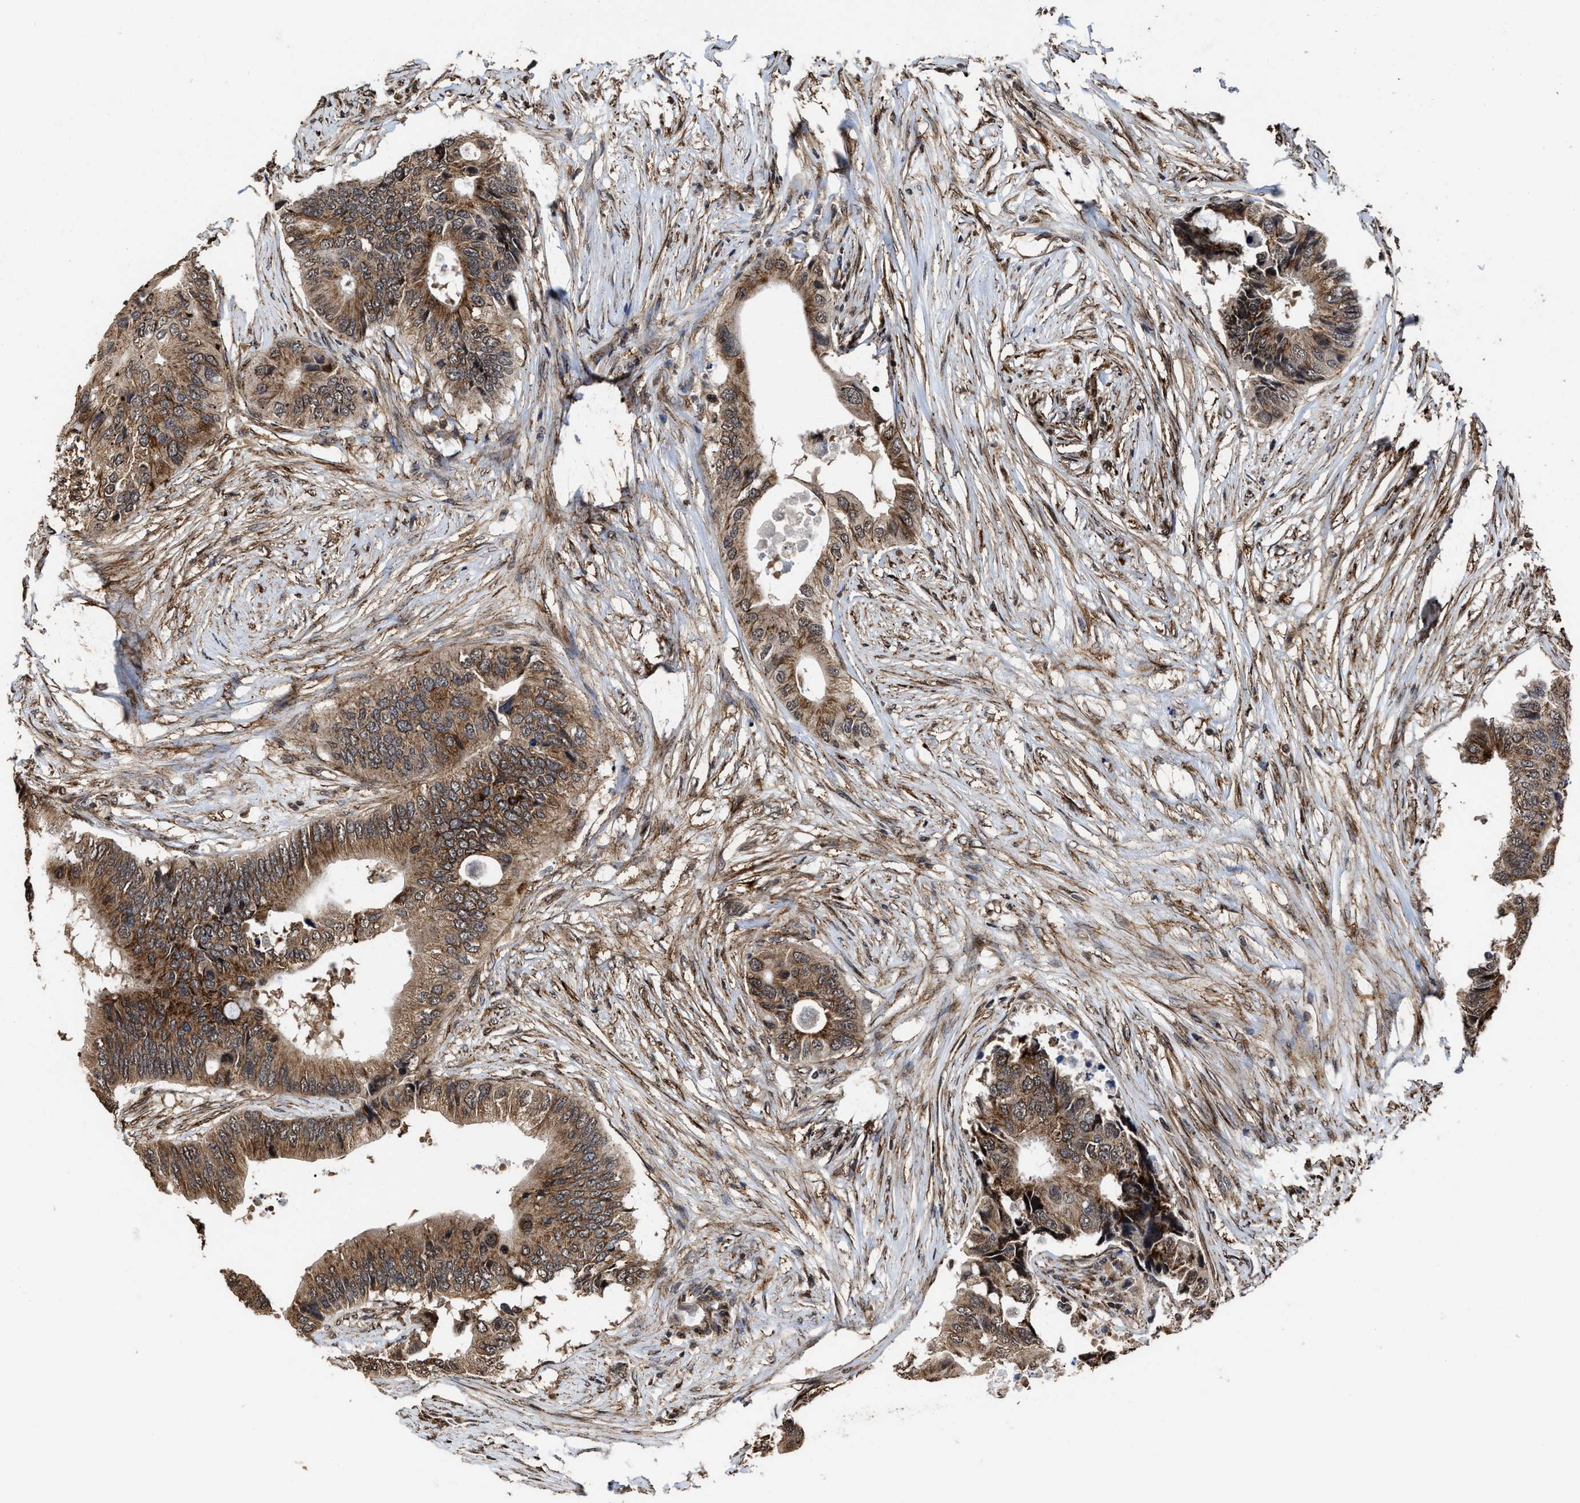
{"staining": {"intensity": "moderate", "quantity": ">75%", "location": "cytoplasmic/membranous"}, "tissue": "colorectal cancer", "cell_type": "Tumor cells", "image_type": "cancer", "snomed": [{"axis": "morphology", "description": "Adenocarcinoma, NOS"}, {"axis": "topography", "description": "Colon"}], "caption": "Colorectal adenocarcinoma was stained to show a protein in brown. There is medium levels of moderate cytoplasmic/membranous staining in approximately >75% of tumor cells.", "gene": "SEPTIN2", "patient": {"sex": "male", "age": 71}}